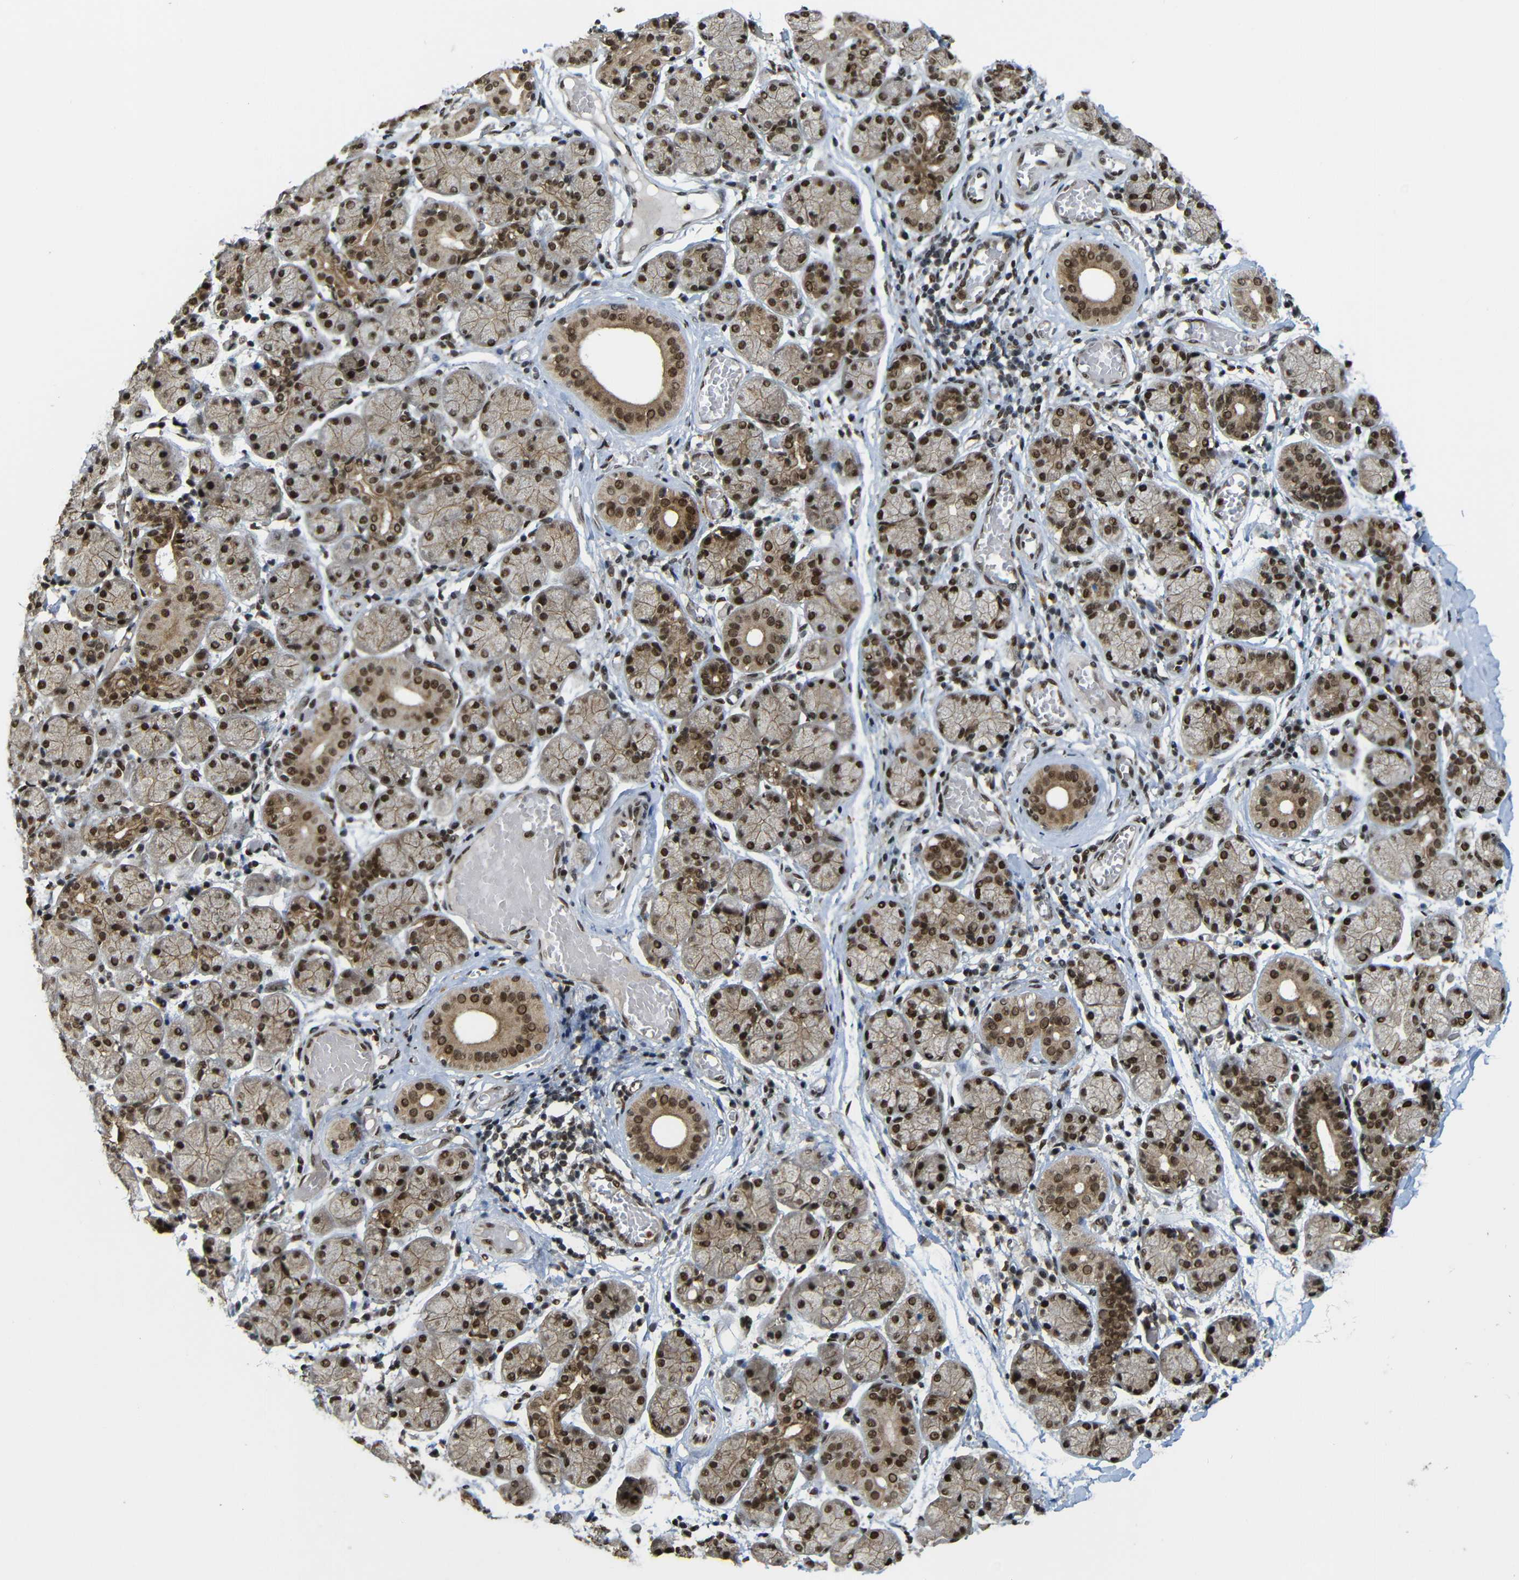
{"staining": {"intensity": "strong", "quantity": ">75%", "location": "cytoplasmic/membranous,nuclear"}, "tissue": "salivary gland", "cell_type": "Glandular cells", "image_type": "normal", "snomed": [{"axis": "morphology", "description": "Normal tissue, NOS"}, {"axis": "topography", "description": "Salivary gland"}], "caption": "Protein expression analysis of unremarkable salivary gland shows strong cytoplasmic/membranous,nuclear expression in approximately >75% of glandular cells. (DAB = brown stain, brightfield microscopy at high magnification).", "gene": "TCF7L2", "patient": {"sex": "female", "age": 24}}